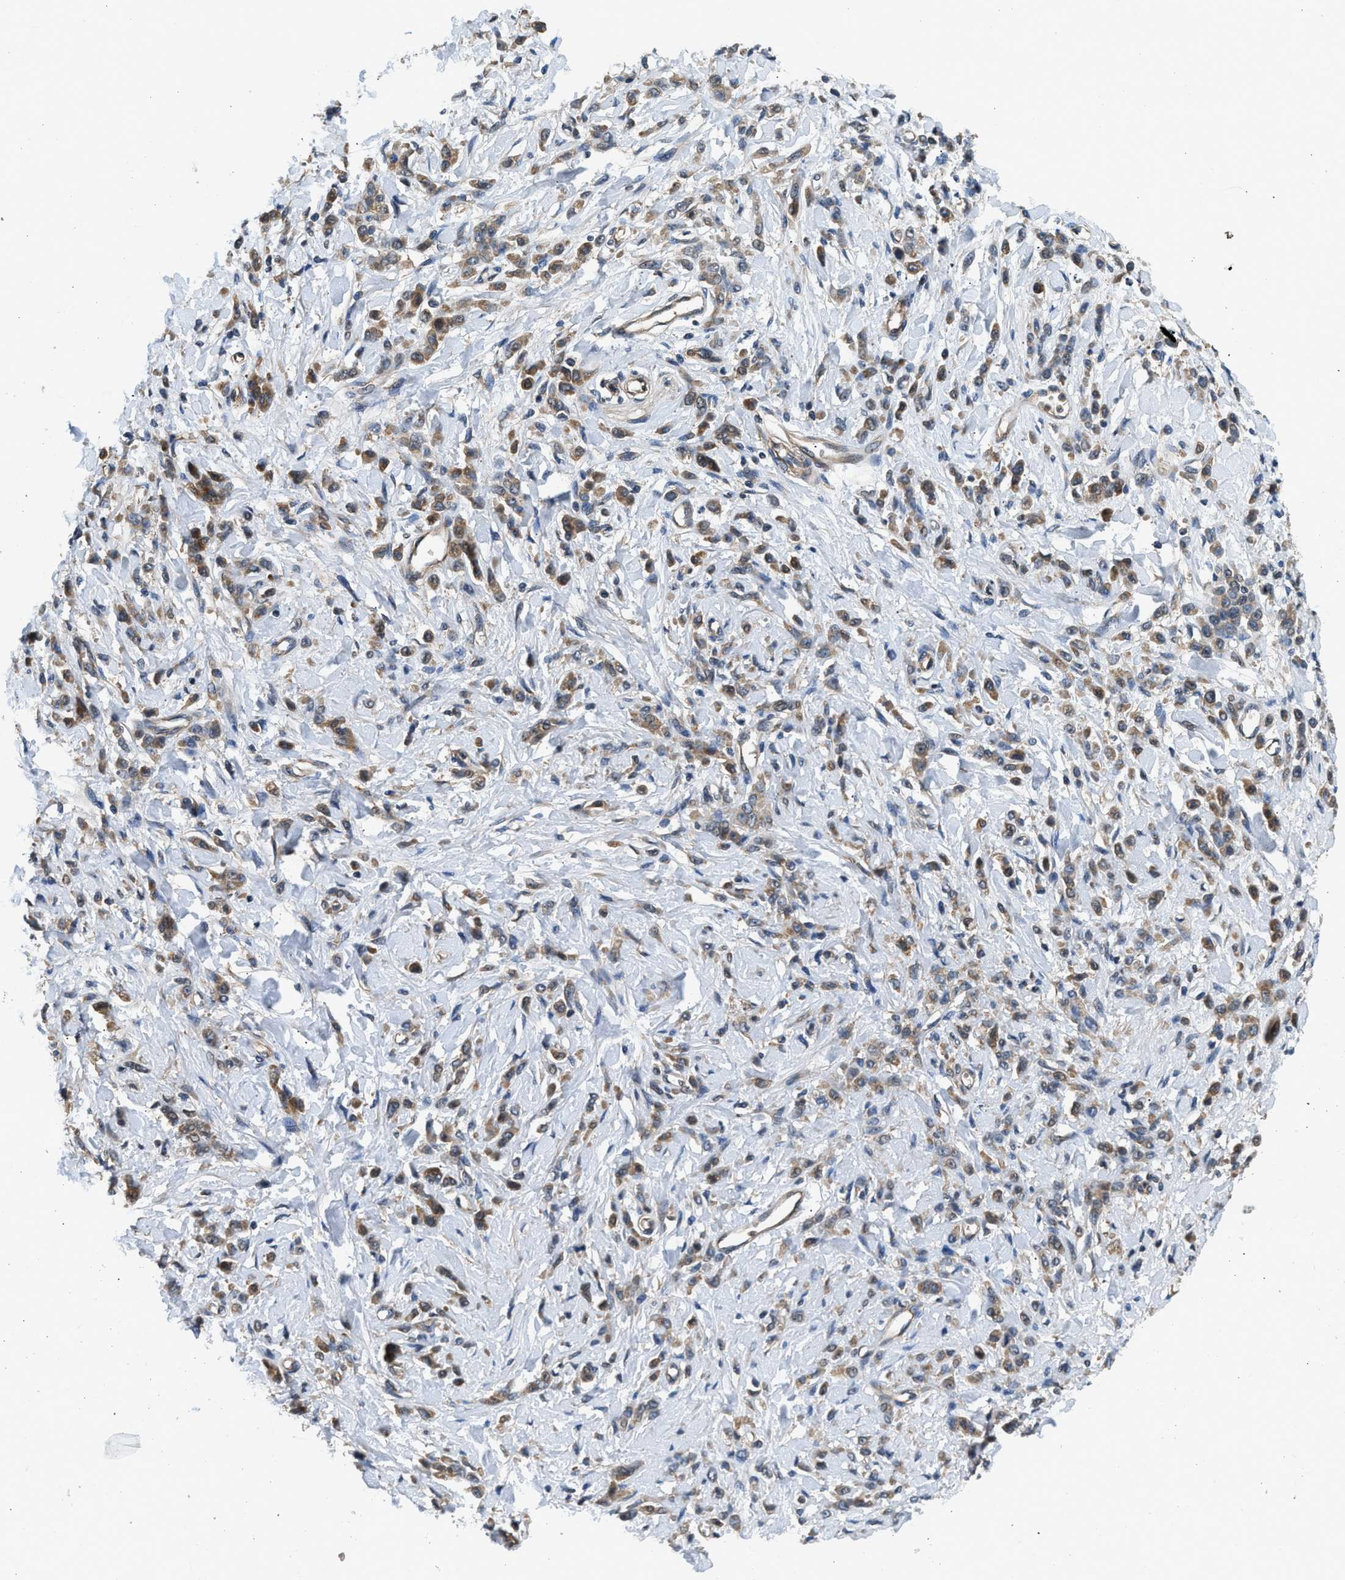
{"staining": {"intensity": "moderate", "quantity": ">75%", "location": "cytoplasmic/membranous"}, "tissue": "stomach cancer", "cell_type": "Tumor cells", "image_type": "cancer", "snomed": [{"axis": "morphology", "description": "Normal tissue, NOS"}, {"axis": "morphology", "description": "Adenocarcinoma, NOS"}, {"axis": "topography", "description": "Stomach"}], "caption": "Human adenocarcinoma (stomach) stained with a protein marker reveals moderate staining in tumor cells.", "gene": "IL3RA", "patient": {"sex": "male", "age": 82}}